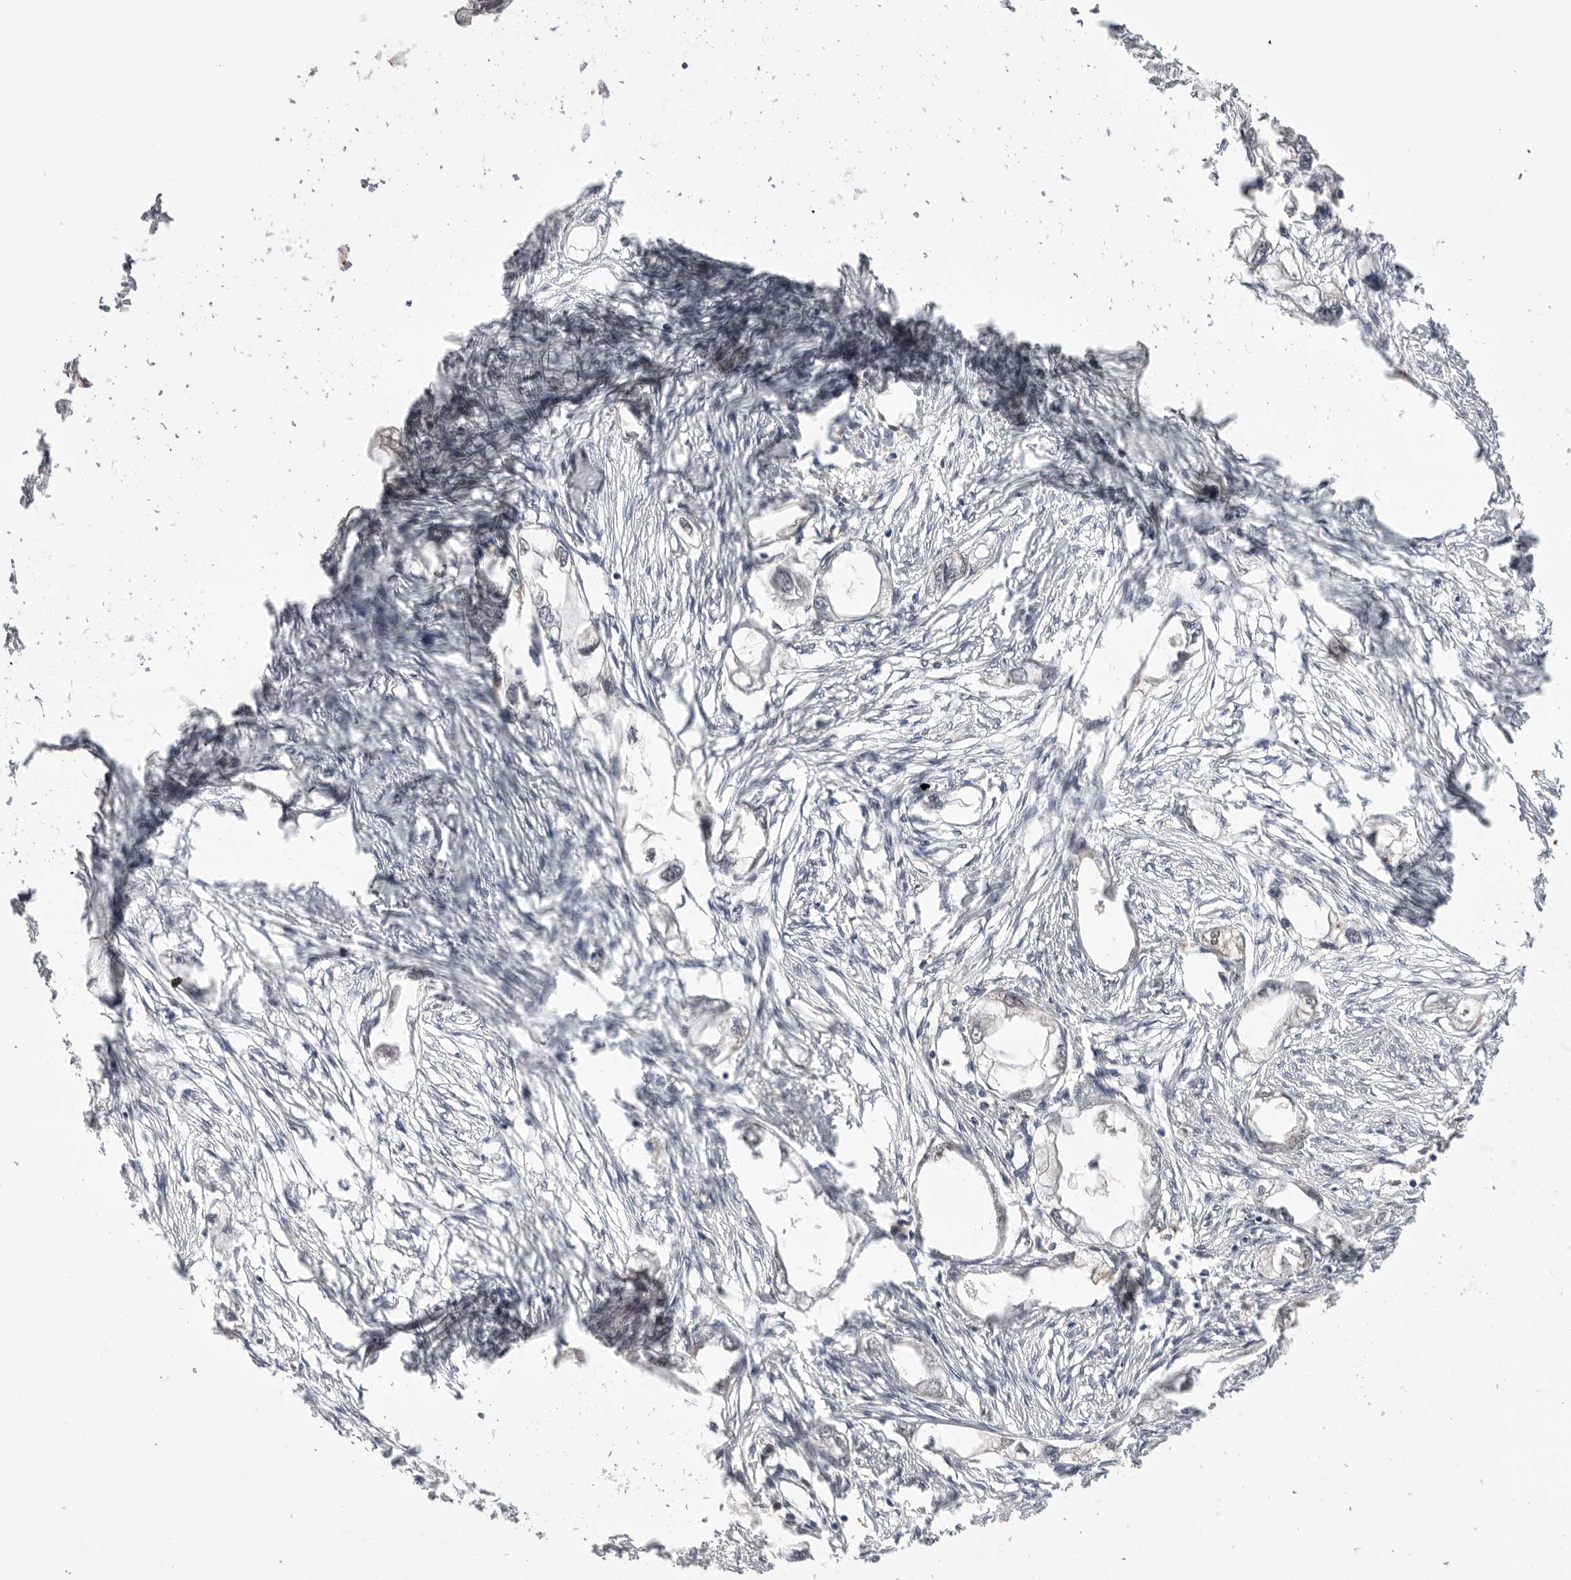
{"staining": {"intensity": "negative", "quantity": "none", "location": "none"}, "tissue": "endometrial cancer", "cell_type": "Tumor cells", "image_type": "cancer", "snomed": [{"axis": "morphology", "description": "Adenocarcinoma, NOS"}, {"axis": "morphology", "description": "Adenocarcinoma, metastatic, NOS"}, {"axis": "topography", "description": "Adipose tissue"}, {"axis": "topography", "description": "Endometrium"}], "caption": "Immunohistochemical staining of endometrial metastatic adenocarcinoma exhibits no significant expression in tumor cells.", "gene": "BCLAF3", "patient": {"sex": "female", "age": 67}}